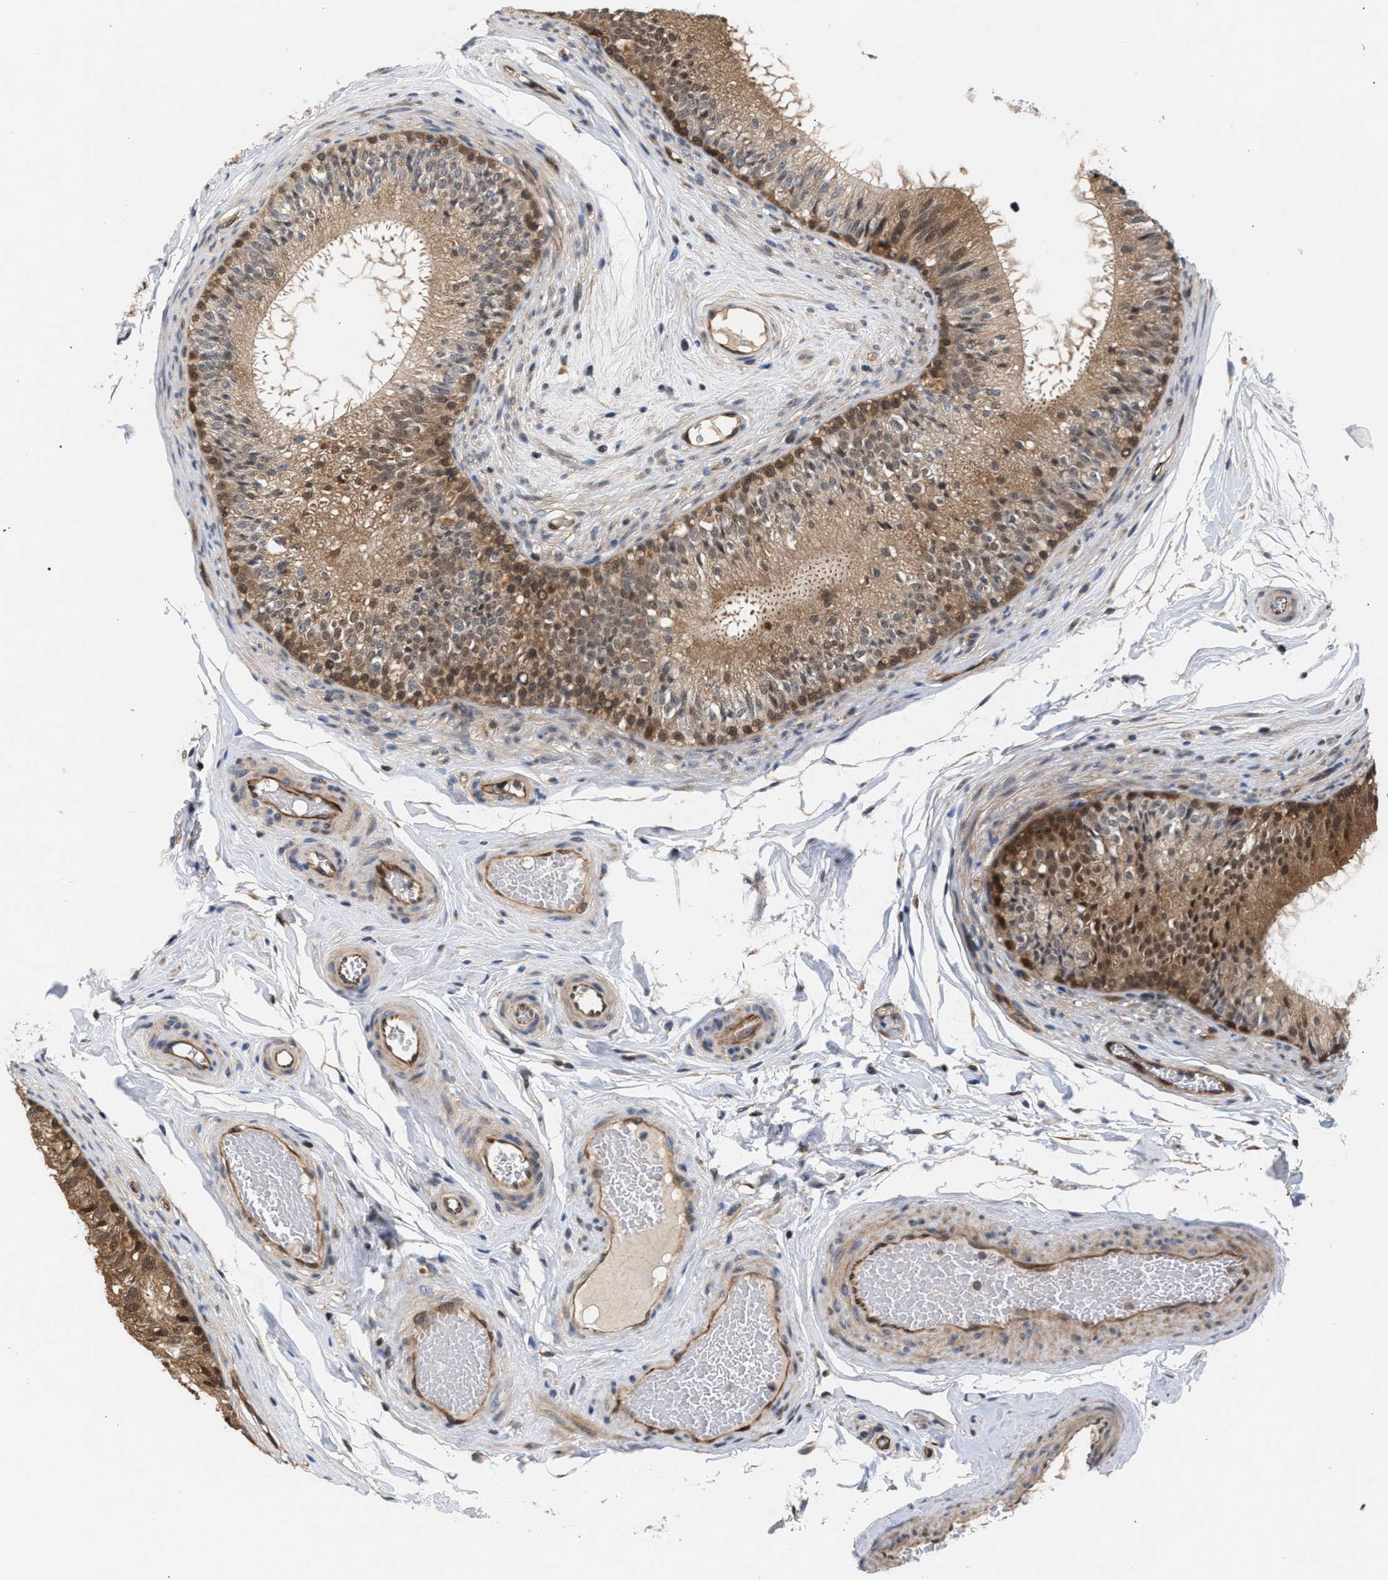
{"staining": {"intensity": "moderate", "quantity": ">75%", "location": "cytoplasmic/membranous,nuclear"}, "tissue": "epididymis", "cell_type": "Glandular cells", "image_type": "normal", "snomed": [{"axis": "morphology", "description": "Normal tissue, NOS"}, {"axis": "topography", "description": "Testis"}, {"axis": "topography", "description": "Epididymis"}], "caption": "A photomicrograph of epididymis stained for a protein demonstrates moderate cytoplasmic/membranous,nuclear brown staining in glandular cells.", "gene": "GLOD4", "patient": {"sex": "male", "age": 36}}